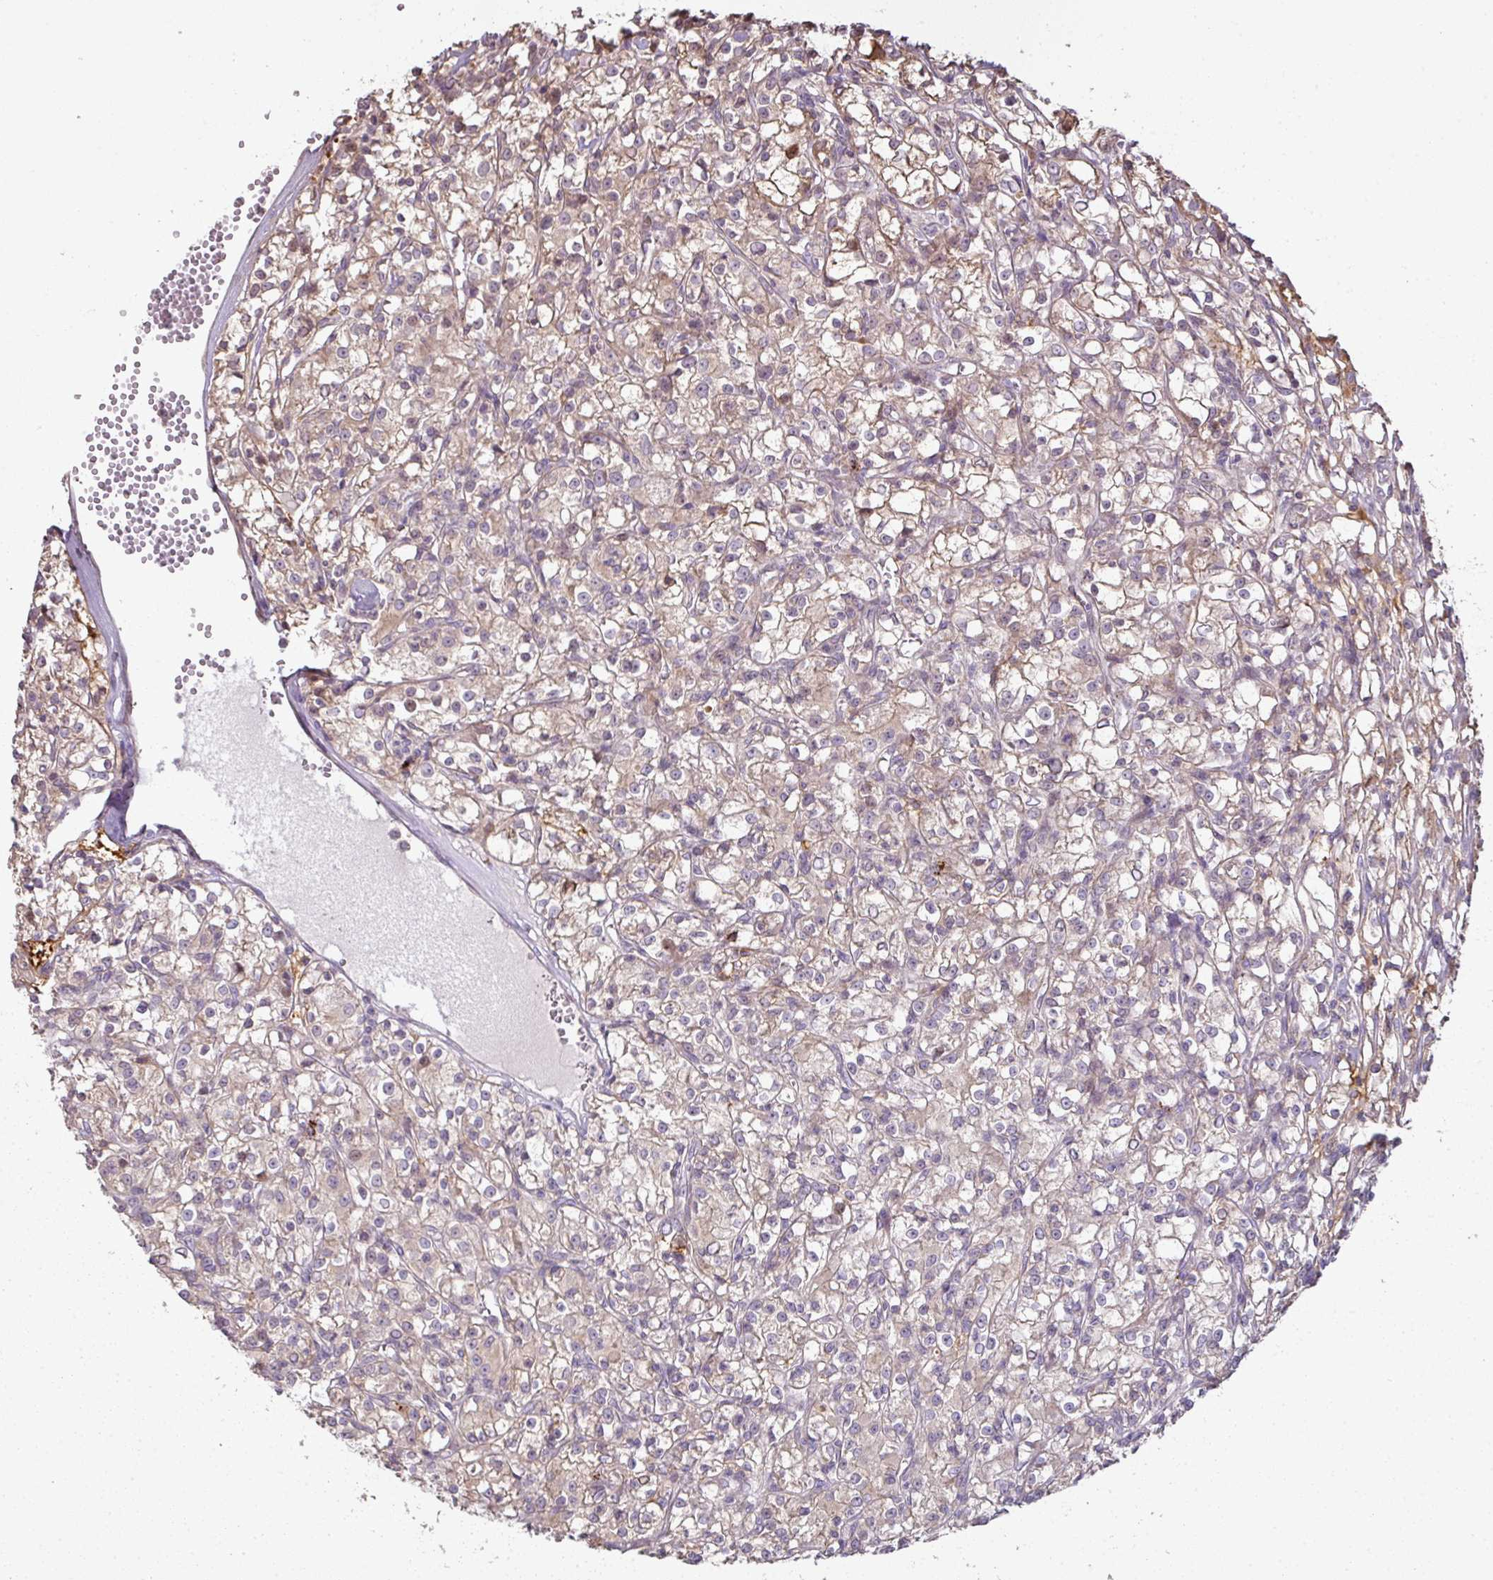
{"staining": {"intensity": "weak", "quantity": "25%-75%", "location": "cytoplasmic/membranous"}, "tissue": "renal cancer", "cell_type": "Tumor cells", "image_type": "cancer", "snomed": [{"axis": "morphology", "description": "Adenocarcinoma, NOS"}, {"axis": "topography", "description": "Kidney"}], "caption": "Human adenocarcinoma (renal) stained with a brown dye shows weak cytoplasmic/membranous positive positivity in approximately 25%-75% of tumor cells.", "gene": "CXCR5", "patient": {"sex": "female", "age": 59}}